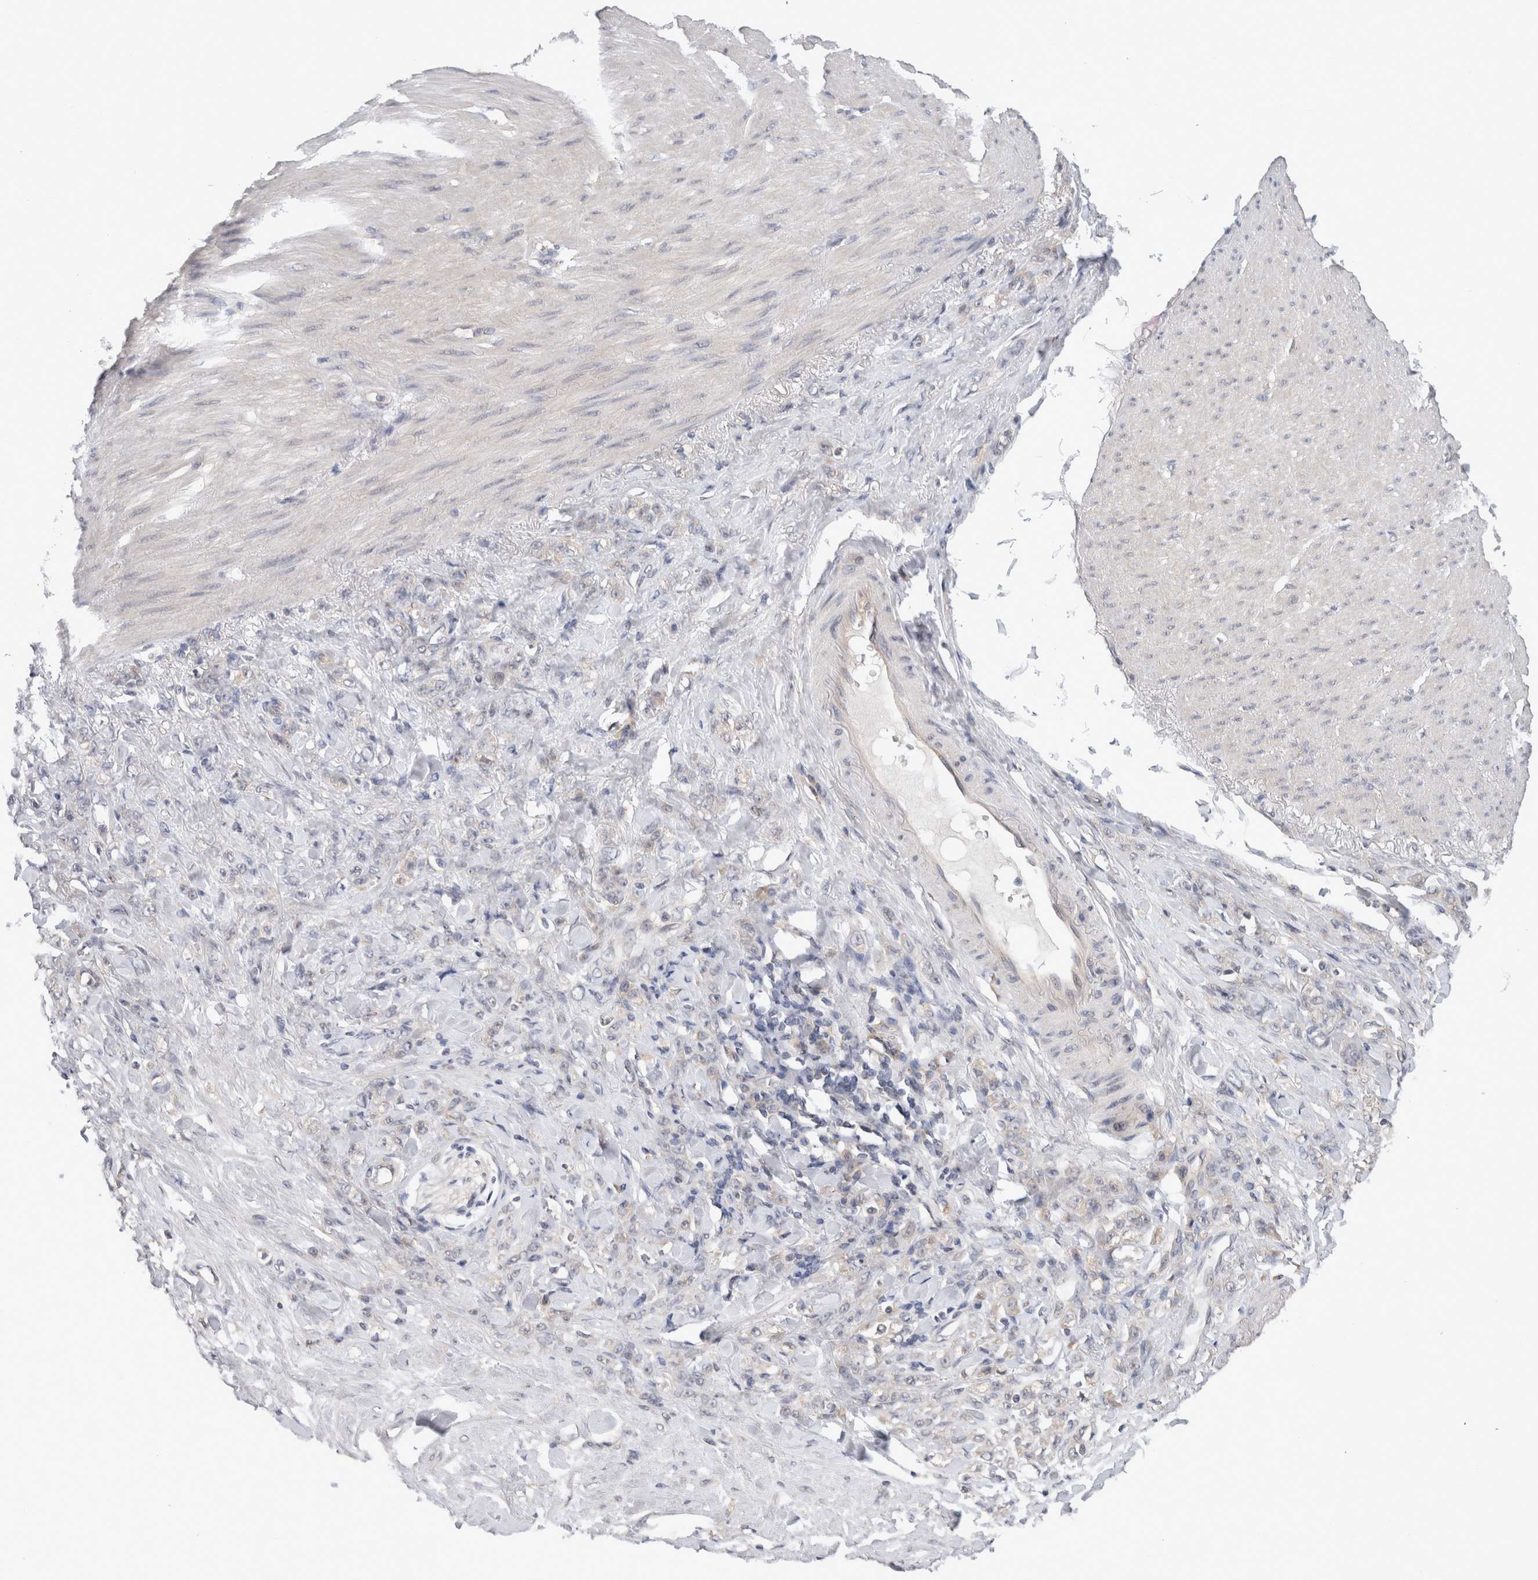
{"staining": {"intensity": "negative", "quantity": "none", "location": "none"}, "tissue": "stomach cancer", "cell_type": "Tumor cells", "image_type": "cancer", "snomed": [{"axis": "morphology", "description": "Adenocarcinoma, NOS"}, {"axis": "topography", "description": "Stomach"}], "caption": "Adenocarcinoma (stomach) stained for a protein using immunohistochemistry displays no positivity tumor cells.", "gene": "SGK1", "patient": {"sex": "male", "age": 82}}